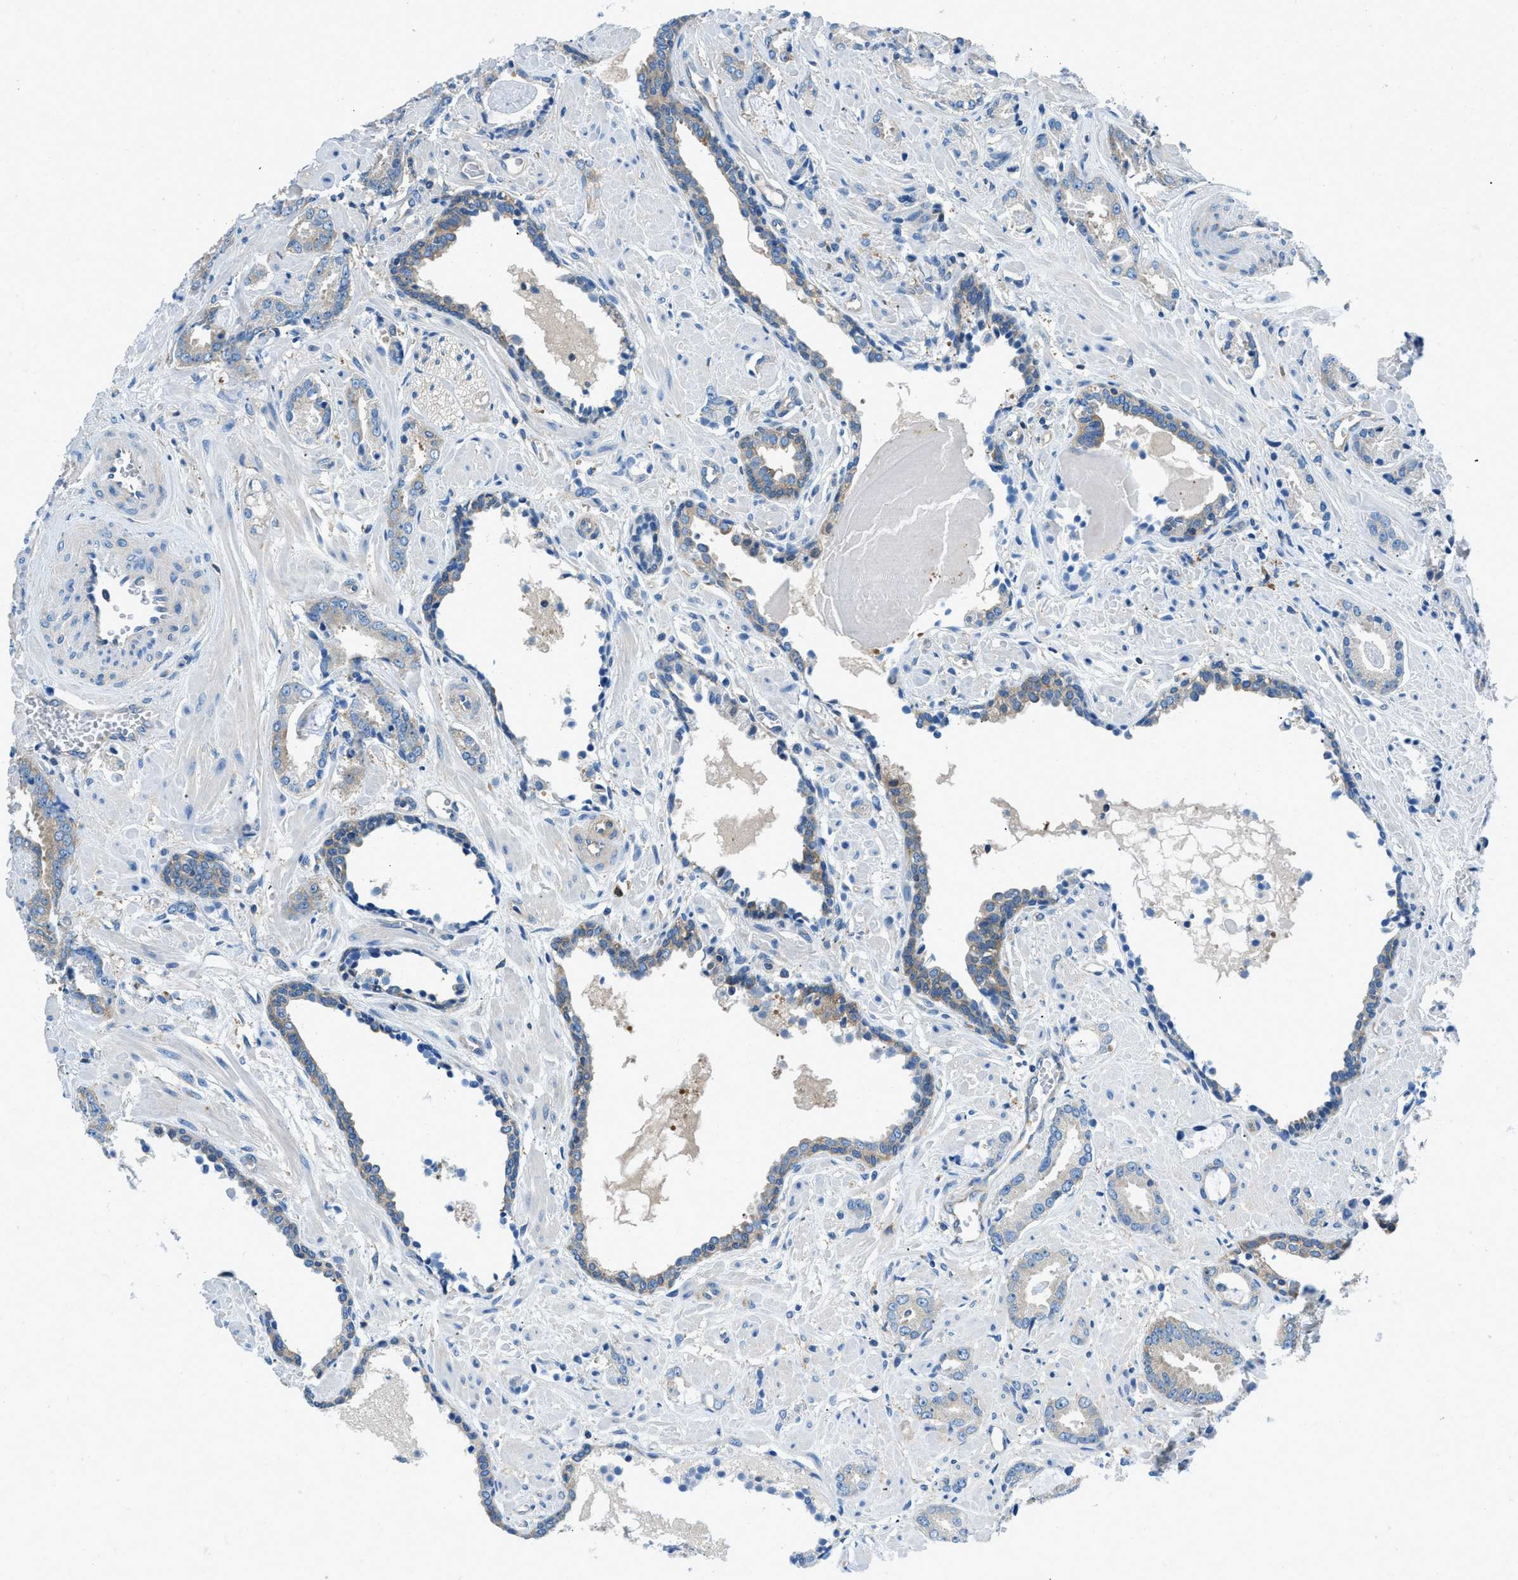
{"staining": {"intensity": "moderate", "quantity": "25%-75%", "location": "cytoplasmic/membranous"}, "tissue": "prostate cancer", "cell_type": "Tumor cells", "image_type": "cancer", "snomed": [{"axis": "morphology", "description": "Adenocarcinoma, Low grade"}, {"axis": "topography", "description": "Prostate"}], "caption": "About 25%-75% of tumor cells in prostate cancer (adenocarcinoma (low-grade)) reveal moderate cytoplasmic/membranous protein staining as visualized by brown immunohistochemical staining.", "gene": "SARS1", "patient": {"sex": "male", "age": 53}}